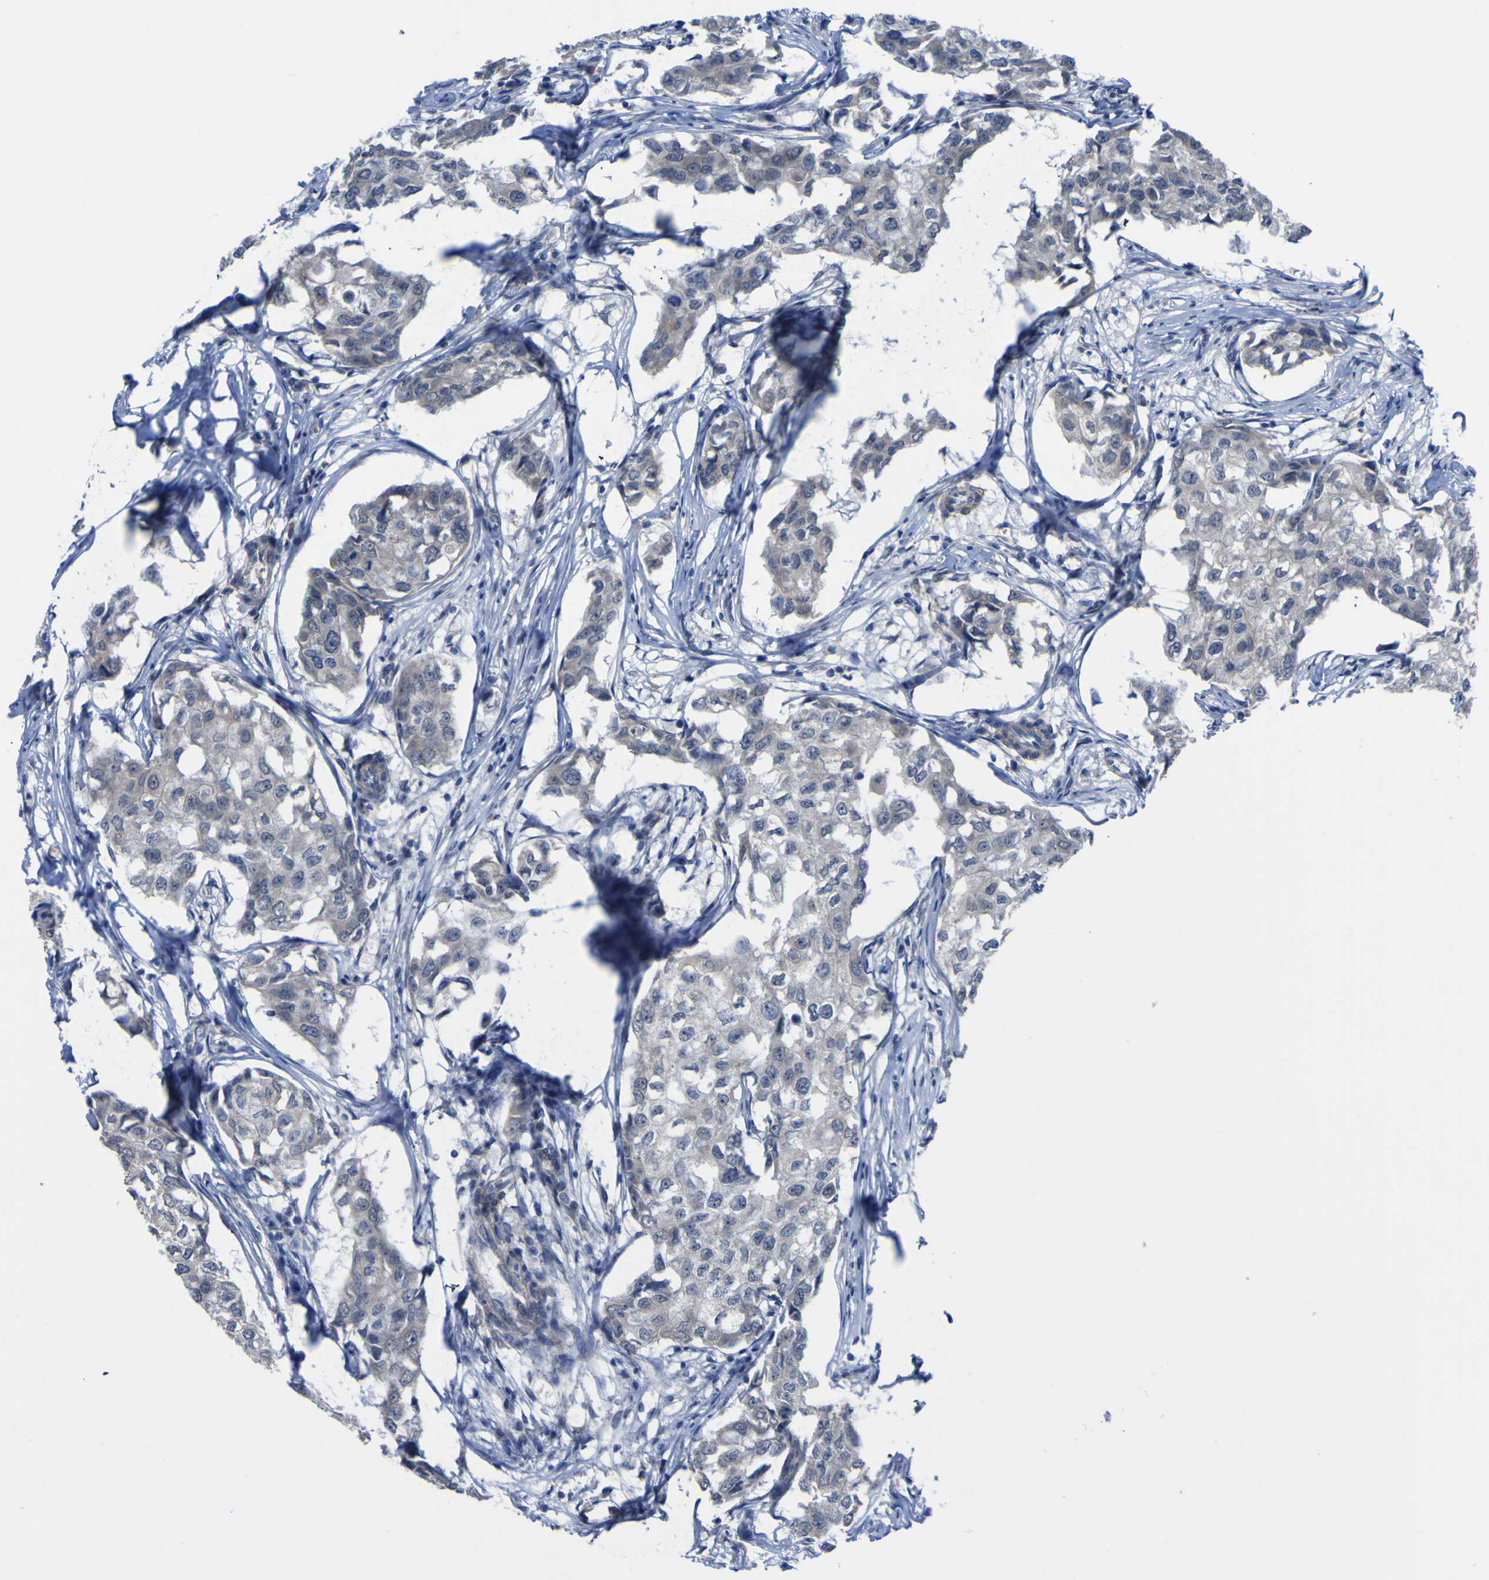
{"staining": {"intensity": "negative", "quantity": "none", "location": "none"}, "tissue": "breast cancer", "cell_type": "Tumor cells", "image_type": "cancer", "snomed": [{"axis": "morphology", "description": "Duct carcinoma"}, {"axis": "topography", "description": "Breast"}], "caption": "This image is of infiltrating ductal carcinoma (breast) stained with immunohistochemistry (IHC) to label a protein in brown with the nuclei are counter-stained blue. There is no expression in tumor cells.", "gene": "TNFRSF11A", "patient": {"sex": "female", "age": 27}}